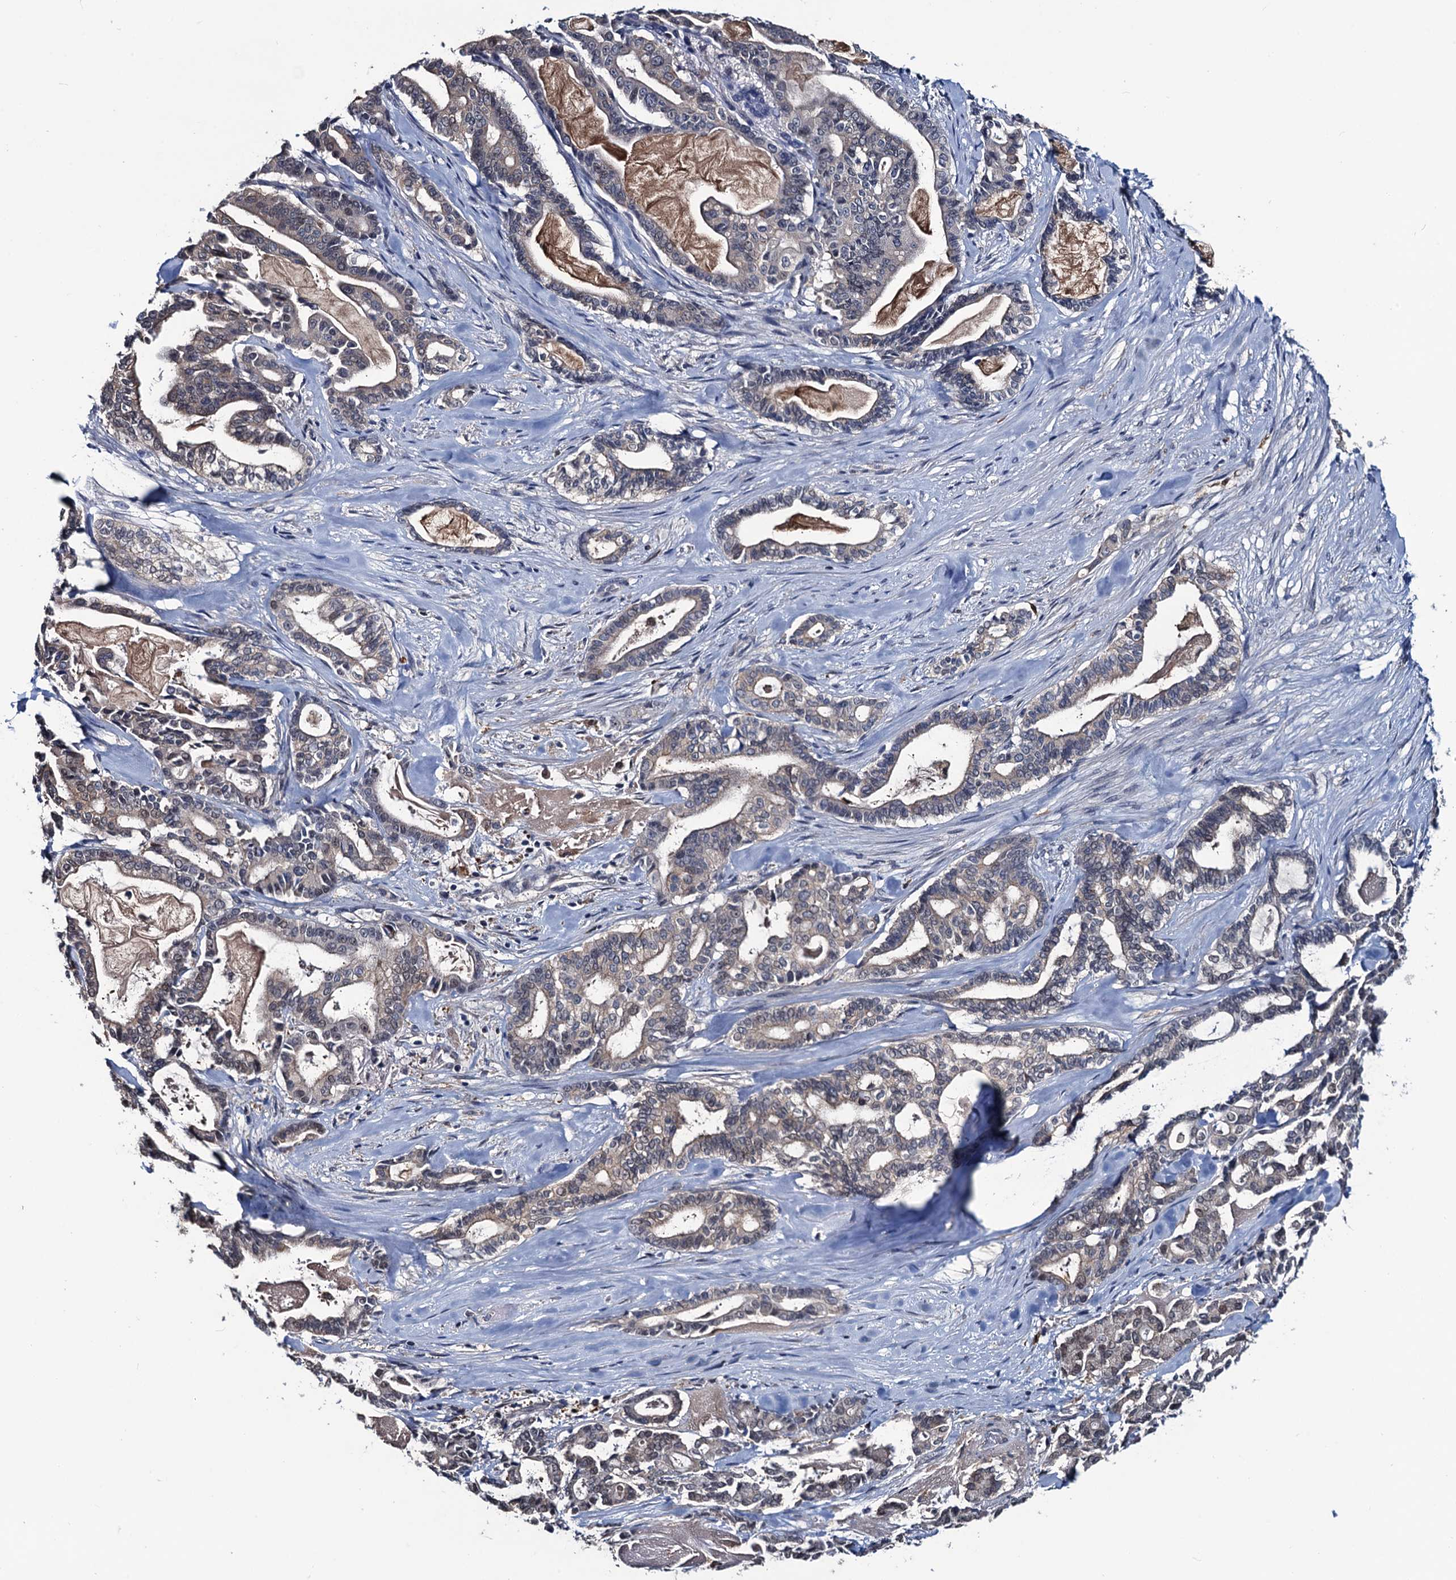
{"staining": {"intensity": "negative", "quantity": "none", "location": "none"}, "tissue": "pancreatic cancer", "cell_type": "Tumor cells", "image_type": "cancer", "snomed": [{"axis": "morphology", "description": "Adenocarcinoma, NOS"}, {"axis": "topography", "description": "Pancreas"}], "caption": "Pancreatic adenocarcinoma was stained to show a protein in brown. There is no significant positivity in tumor cells.", "gene": "RTKN2", "patient": {"sex": "male", "age": 63}}